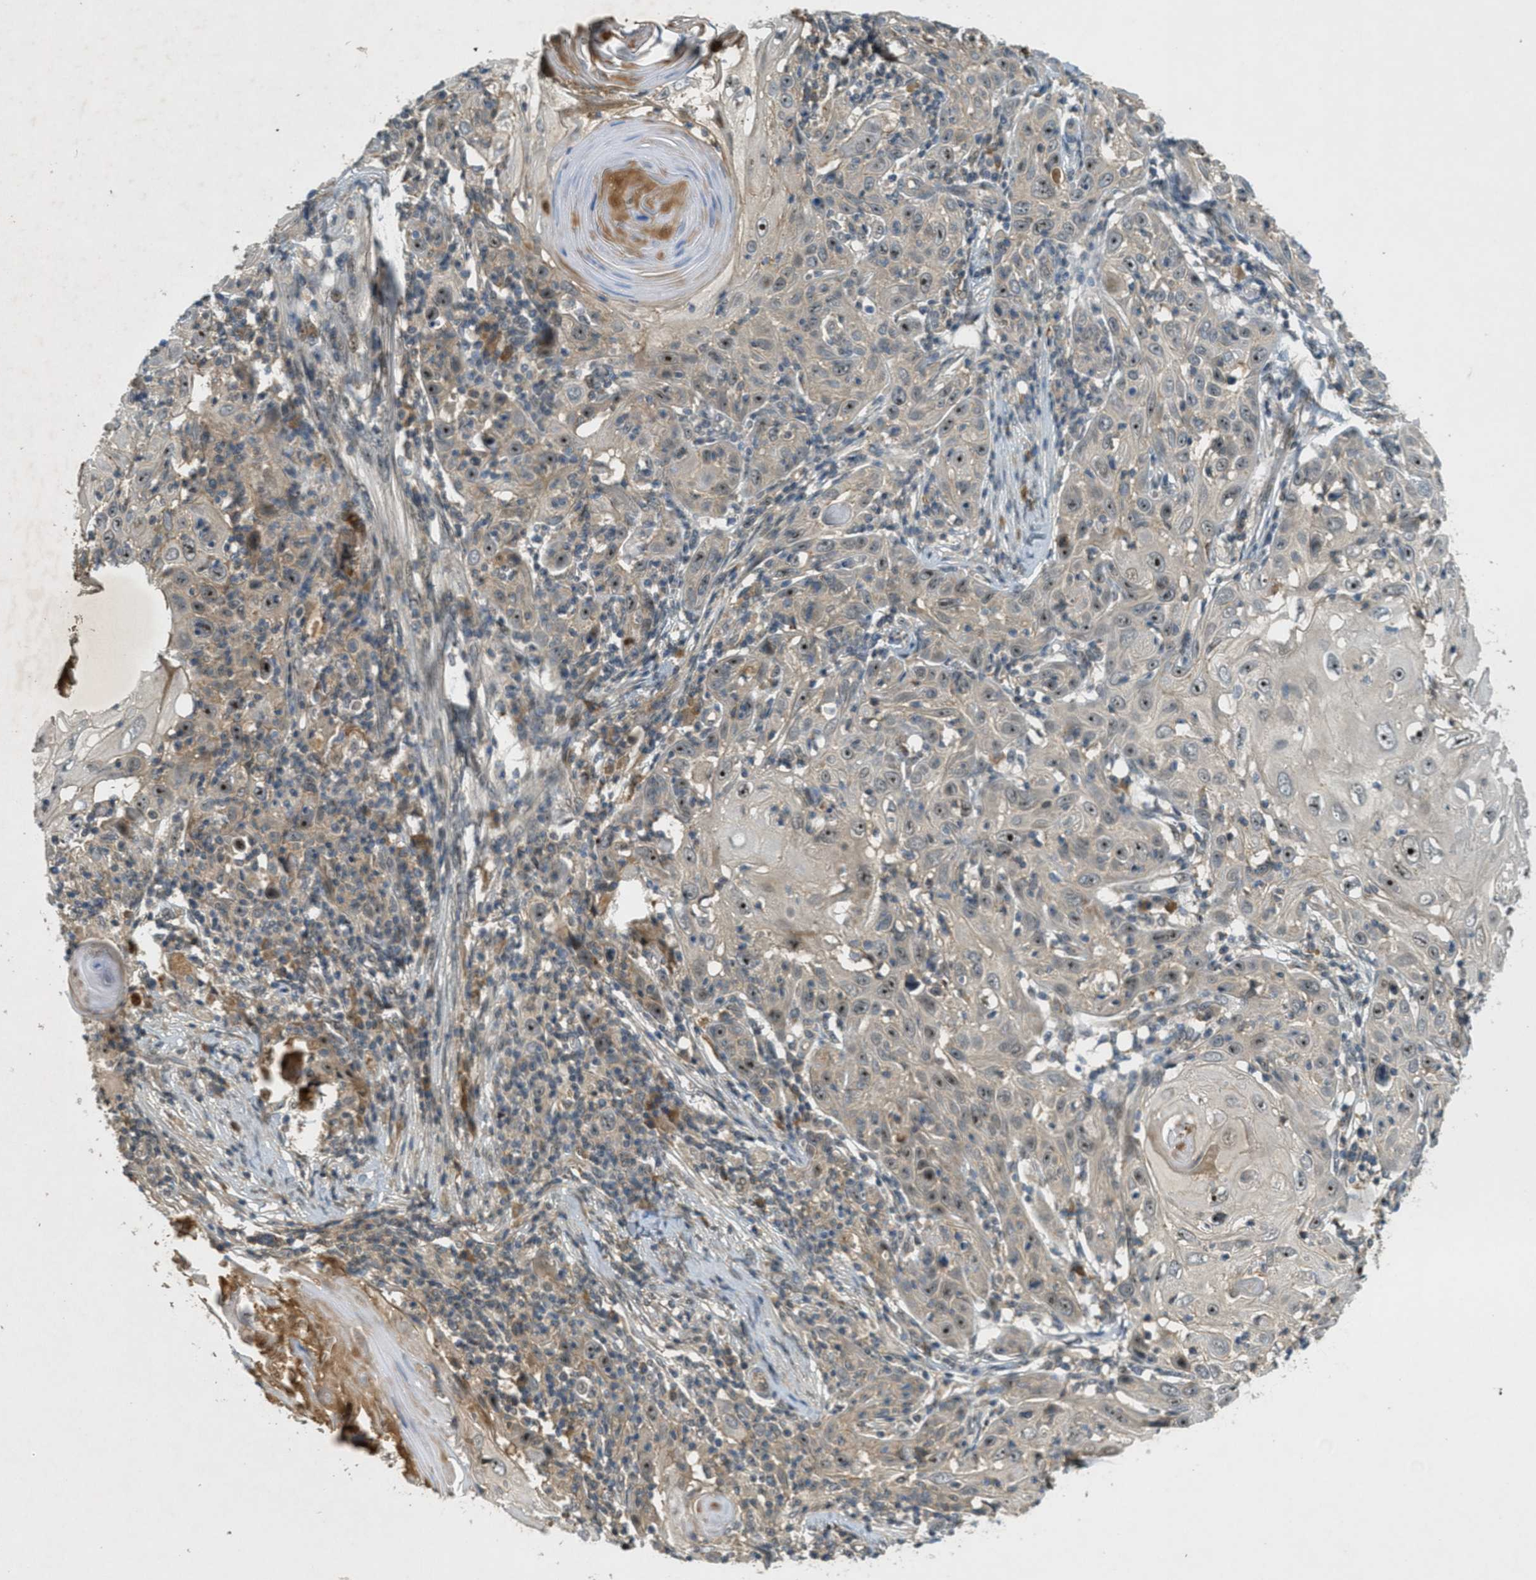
{"staining": {"intensity": "moderate", "quantity": "25%-75%", "location": "nuclear"}, "tissue": "skin cancer", "cell_type": "Tumor cells", "image_type": "cancer", "snomed": [{"axis": "morphology", "description": "Squamous cell carcinoma, NOS"}, {"axis": "topography", "description": "Skin"}], "caption": "Protein expression by immunohistochemistry (IHC) reveals moderate nuclear staining in about 25%-75% of tumor cells in skin squamous cell carcinoma.", "gene": "STK11", "patient": {"sex": "female", "age": 88}}